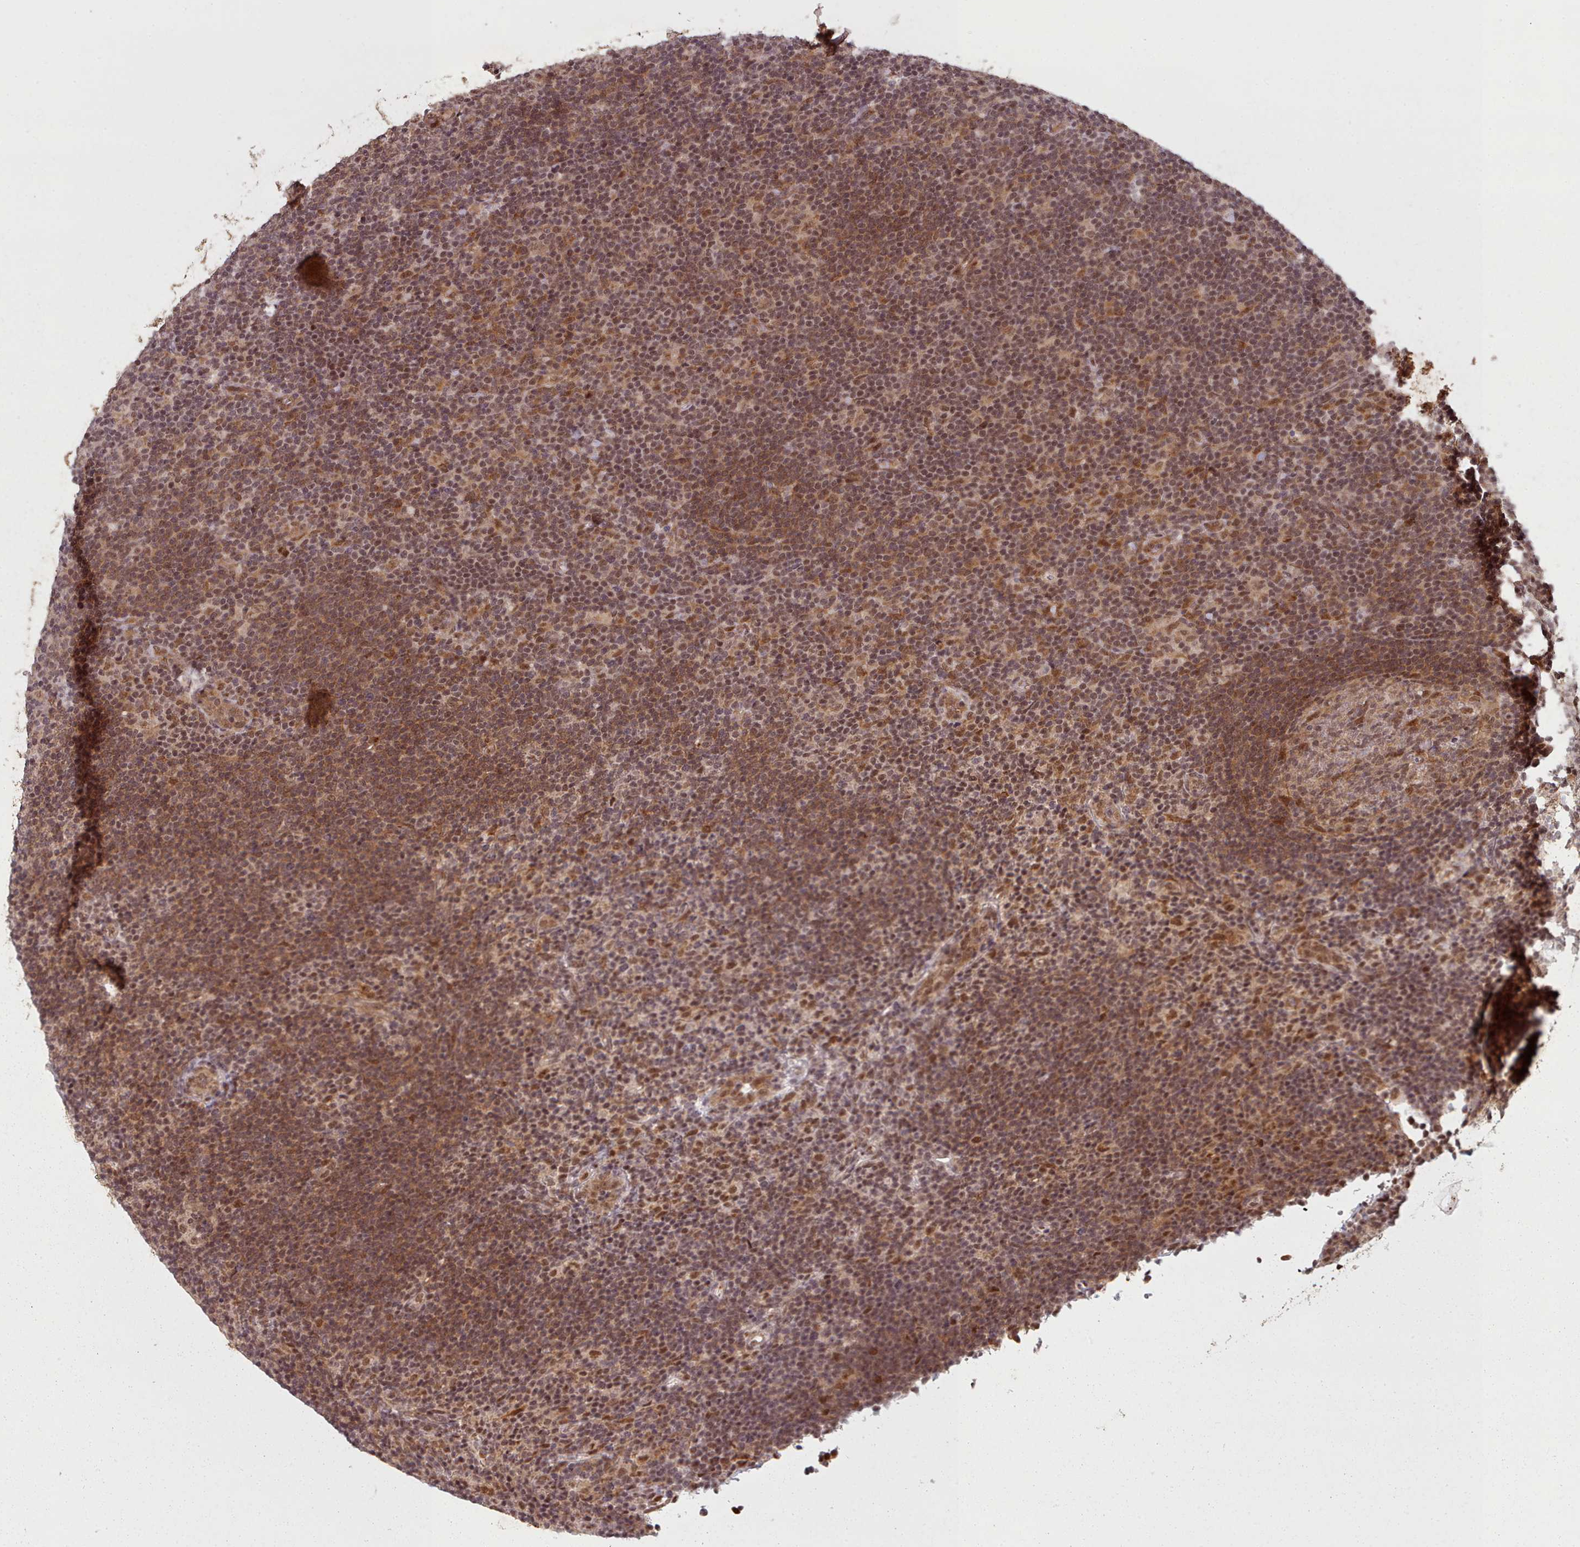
{"staining": {"intensity": "moderate", "quantity": ">75%", "location": "cytoplasmic/membranous,nuclear"}, "tissue": "lymphoma", "cell_type": "Tumor cells", "image_type": "cancer", "snomed": [{"axis": "morphology", "description": "Hodgkin's disease, NOS"}, {"axis": "topography", "description": "Lymph node"}], "caption": "Human lymphoma stained with a brown dye shows moderate cytoplasmic/membranous and nuclear positive positivity in approximately >75% of tumor cells.", "gene": "DHX8", "patient": {"sex": "female", "age": 57}}